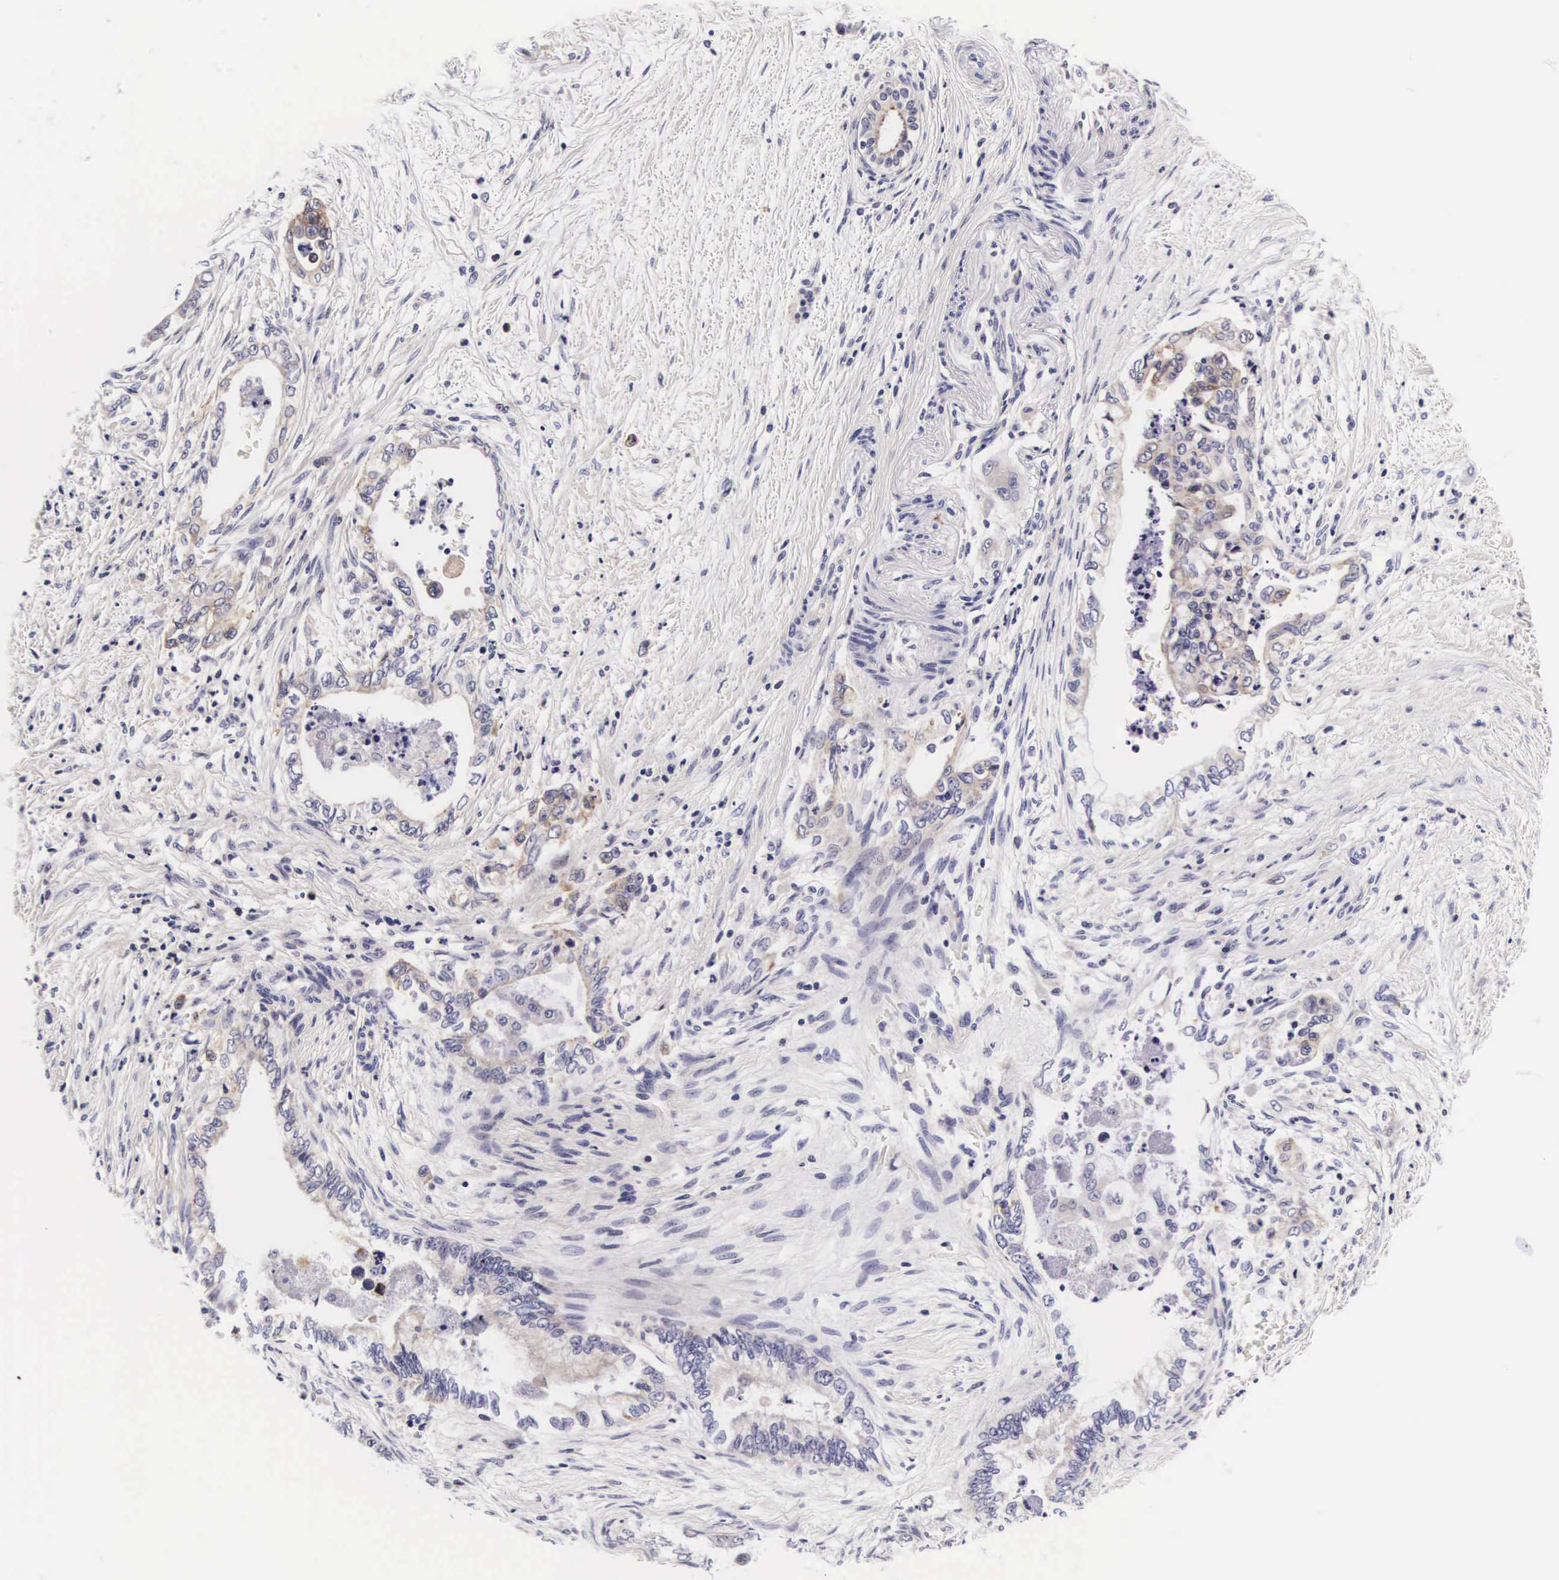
{"staining": {"intensity": "moderate", "quantity": "<25%", "location": "cytoplasmic/membranous"}, "tissue": "pancreatic cancer", "cell_type": "Tumor cells", "image_type": "cancer", "snomed": [{"axis": "morphology", "description": "Adenocarcinoma, NOS"}, {"axis": "topography", "description": "Pancreas"}], "caption": "Immunohistochemical staining of human adenocarcinoma (pancreatic) reveals moderate cytoplasmic/membranous protein expression in about <25% of tumor cells. The staining was performed using DAB (3,3'-diaminobenzidine), with brown indicating positive protein expression. Nuclei are stained blue with hematoxylin.", "gene": "PHETA2", "patient": {"sex": "female", "age": 66}}